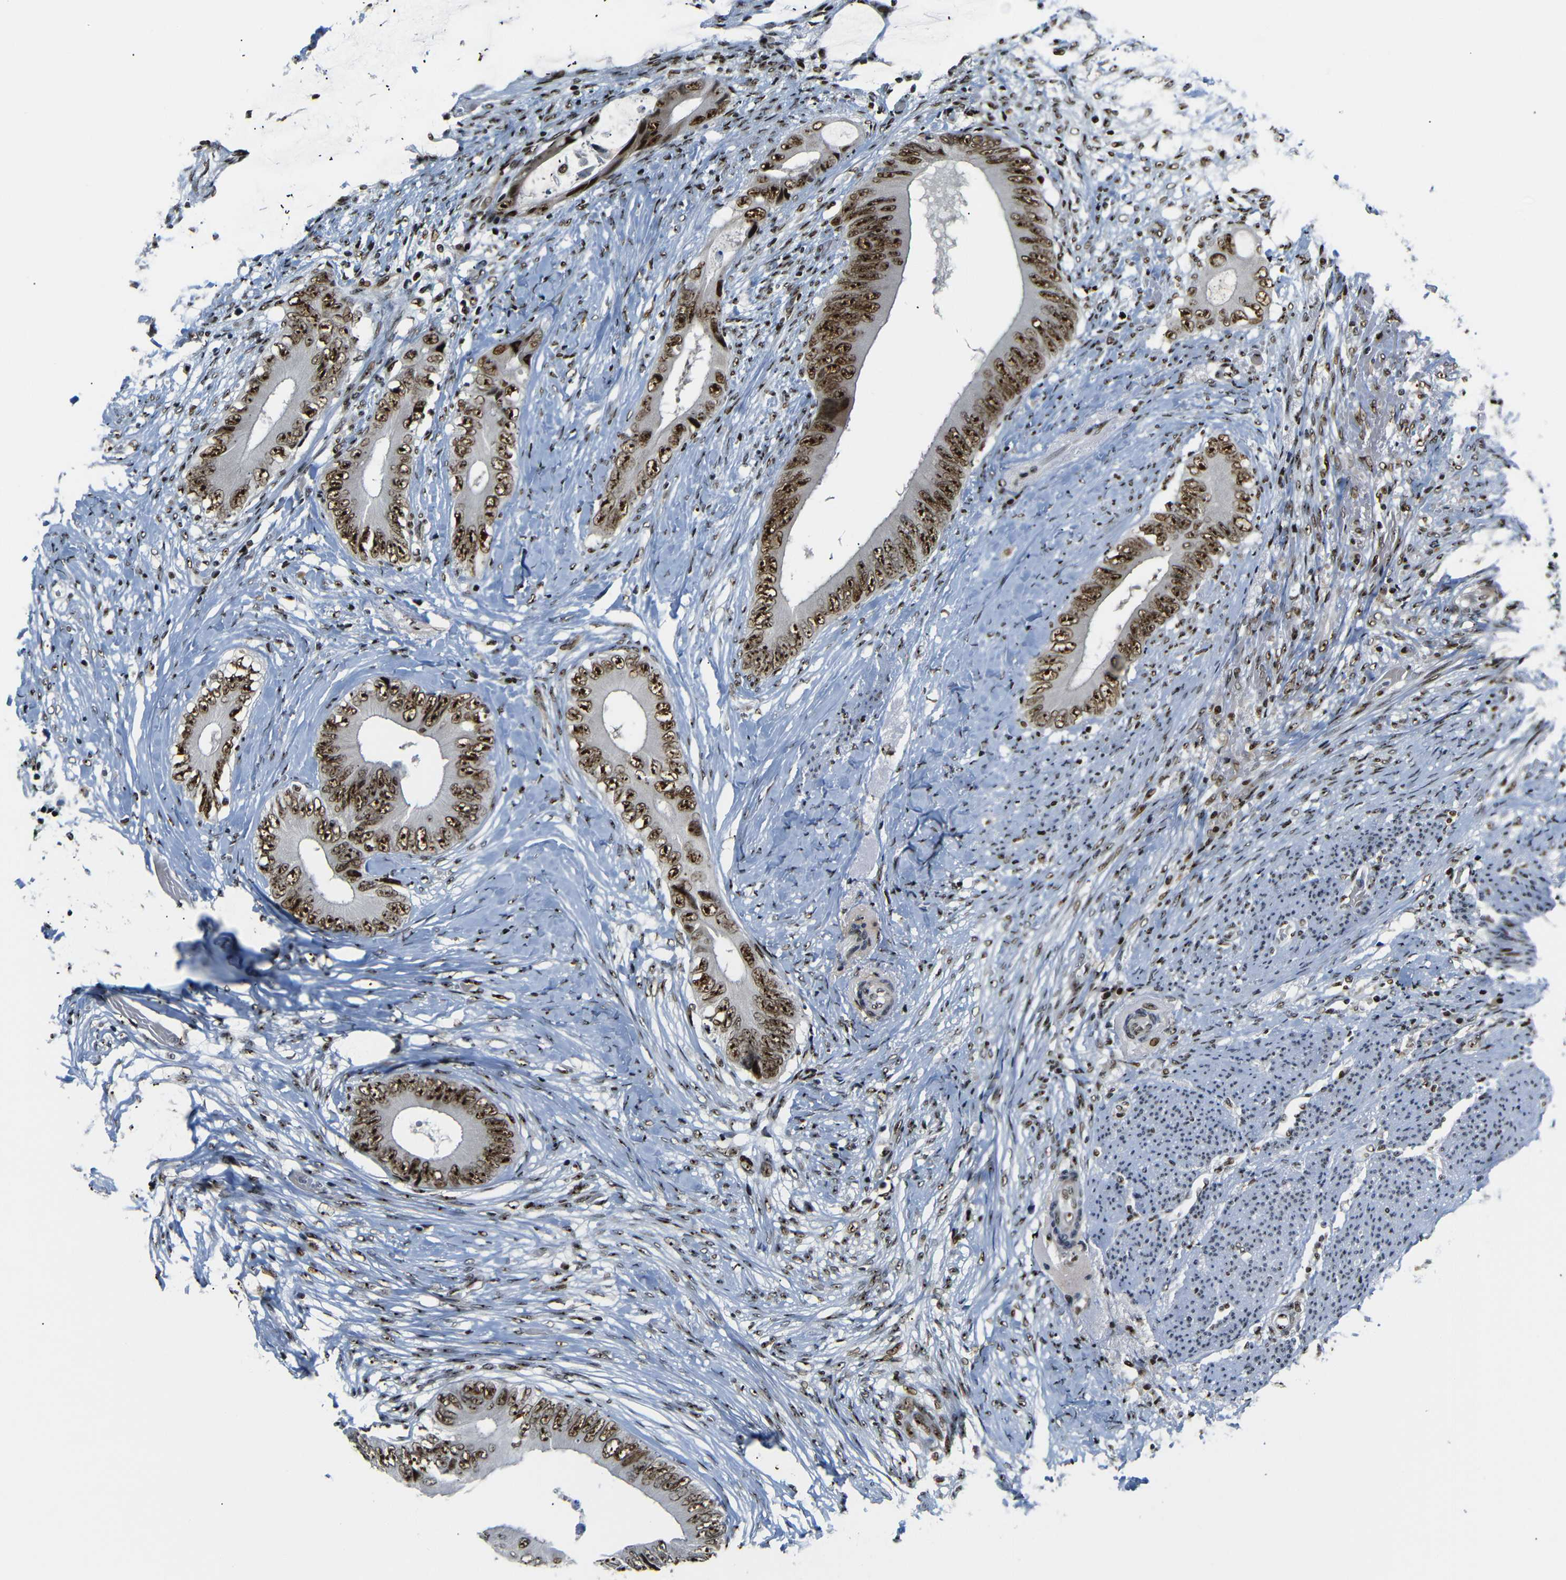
{"staining": {"intensity": "strong", "quantity": ">75%", "location": "nuclear"}, "tissue": "colorectal cancer", "cell_type": "Tumor cells", "image_type": "cancer", "snomed": [{"axis": "morphology", "description": "Normal tissue, NOS"}, {"axis": "morphology", "description": "Adenocarcinoma, NOS"}, {"axis": "topography", "description": "Rectum"}, {"axis": "topography", "description": "Peripheral nerve tissue"}], "caption": "Adenocarcinoma (colorectal) stained for a protein demonstrates strong nuclear positivity in tumor cells.", "gene": "SETDB2", "patient": {"sex": "female", "age": 77}}